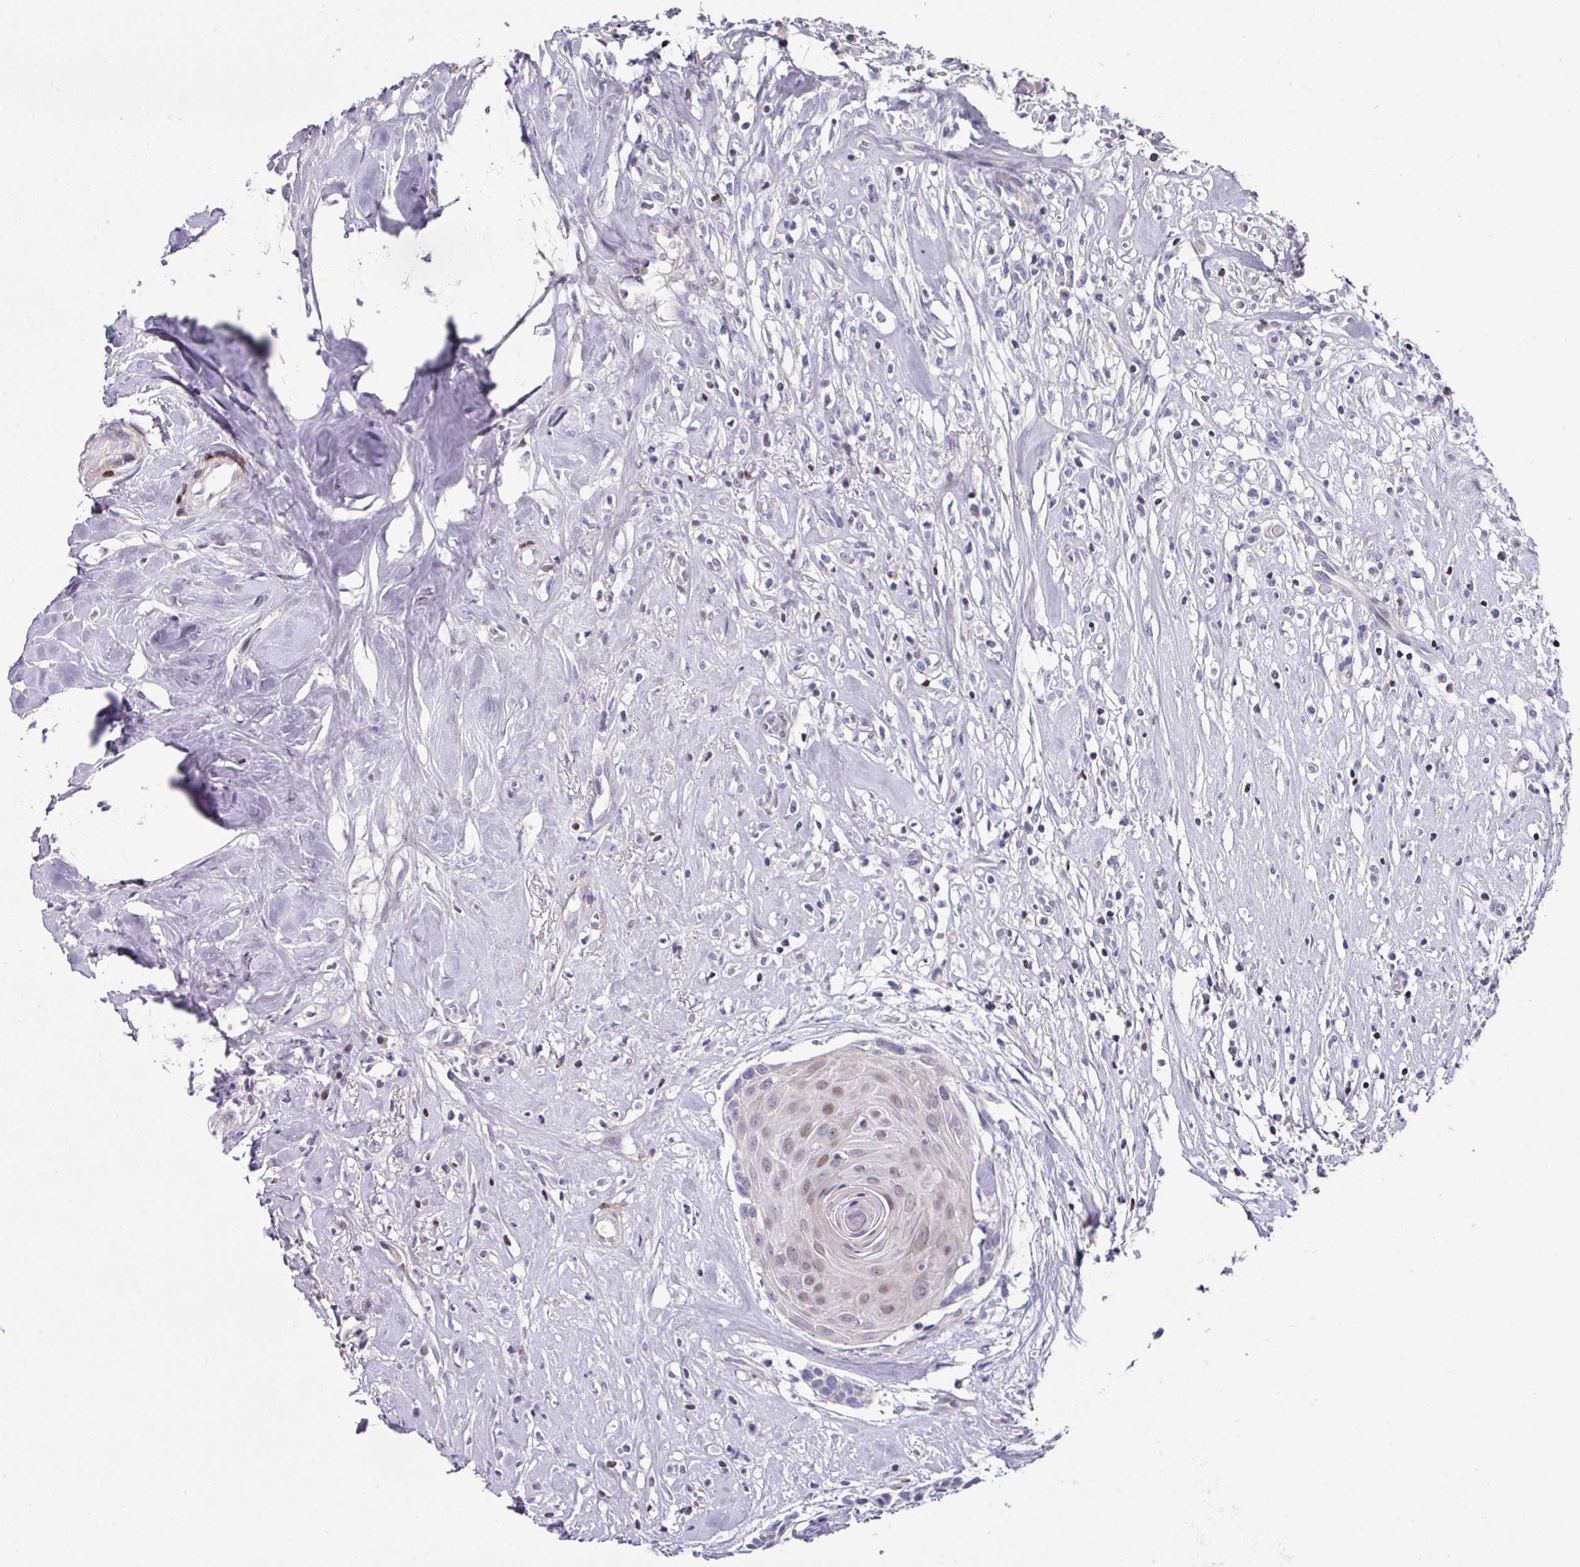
{"staining": {"intensity": "weak", "quantity": "<25%", "location": "nuclear"}, "tissue": "head and neck cancer", "cell_type": "Tumor cells", "image_type": "cancer", "snomed": [{"axis": "morphology", "description": "Adenocarcinoma, NOS"}, {"axis": "topography", "description": "Subcutis"}, {"axis": "topography", "description": "Head-Neck"}], "caption": "The immunohistochemistry (IHC) image has no significant staining in tumor cells of head and neck cancer tissue. (Stains: DAB IHC with hematoxylin counter stain, Microscopy: brightfield microscopy at high magnification).", "gene": "CBX7", "patient": {"sex": "female", "age": 73}}